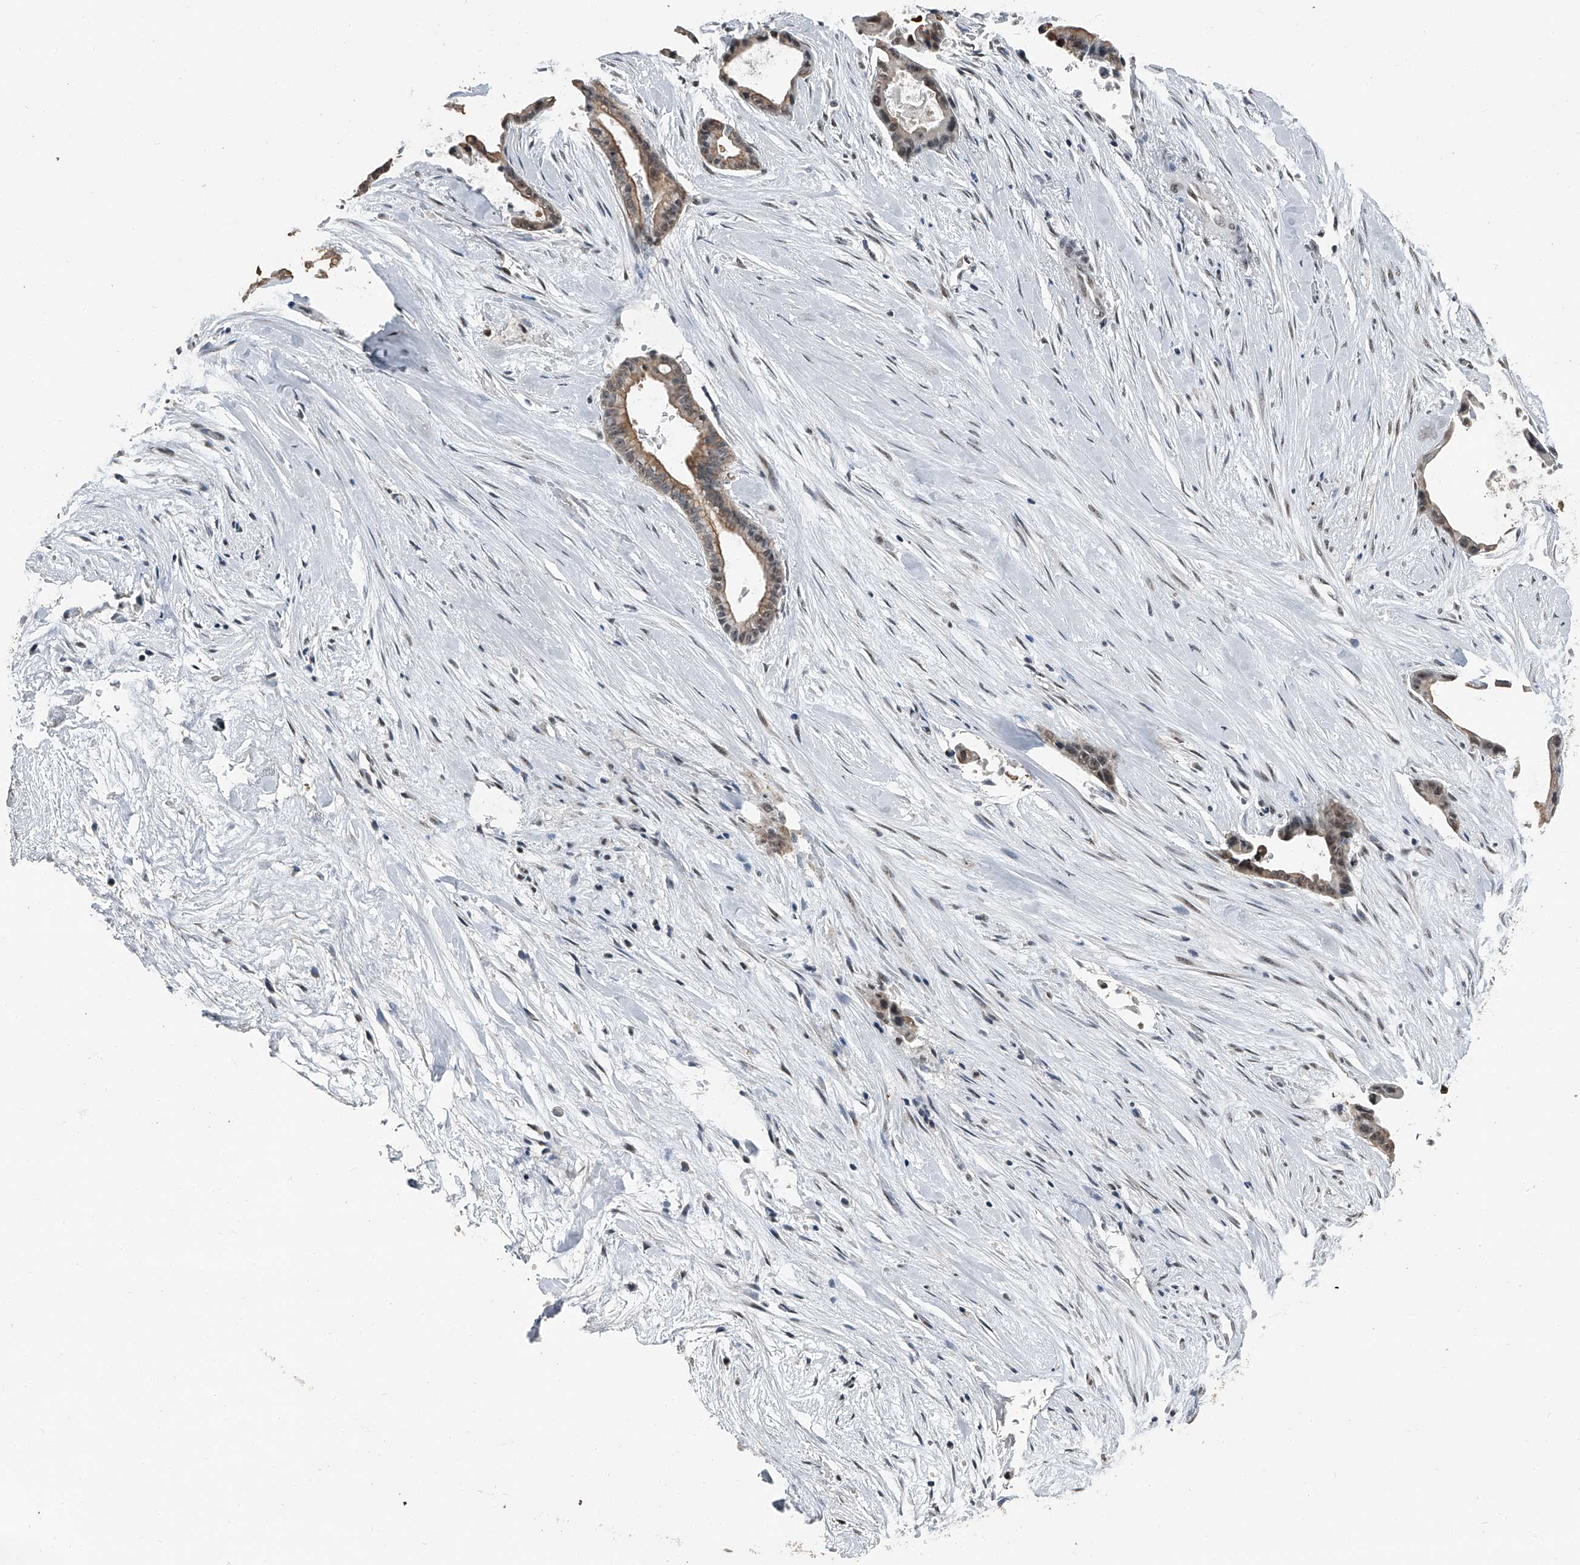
{"staining": {"intensity": "moderate", "quantity": ">75%", "location": "cytoplasmic/membranous,nuclear"}, "tissue": "liver cancer", "cell_type": "Tumor cells", "image_type": "cancer", "snomed": [{"axis": "morphology", "description": "Cholangiocarcinoma"}, {"axis": "topography", "description": "Liver"}], "caption": "Tumor cells demonstrate medium levels of moderate cytoplasmic/membranous and nuclear staining in about >75% of cells in human liver cancer.", "gene": "TCOF1", "patient": {"sex": "female", "age": 55}}